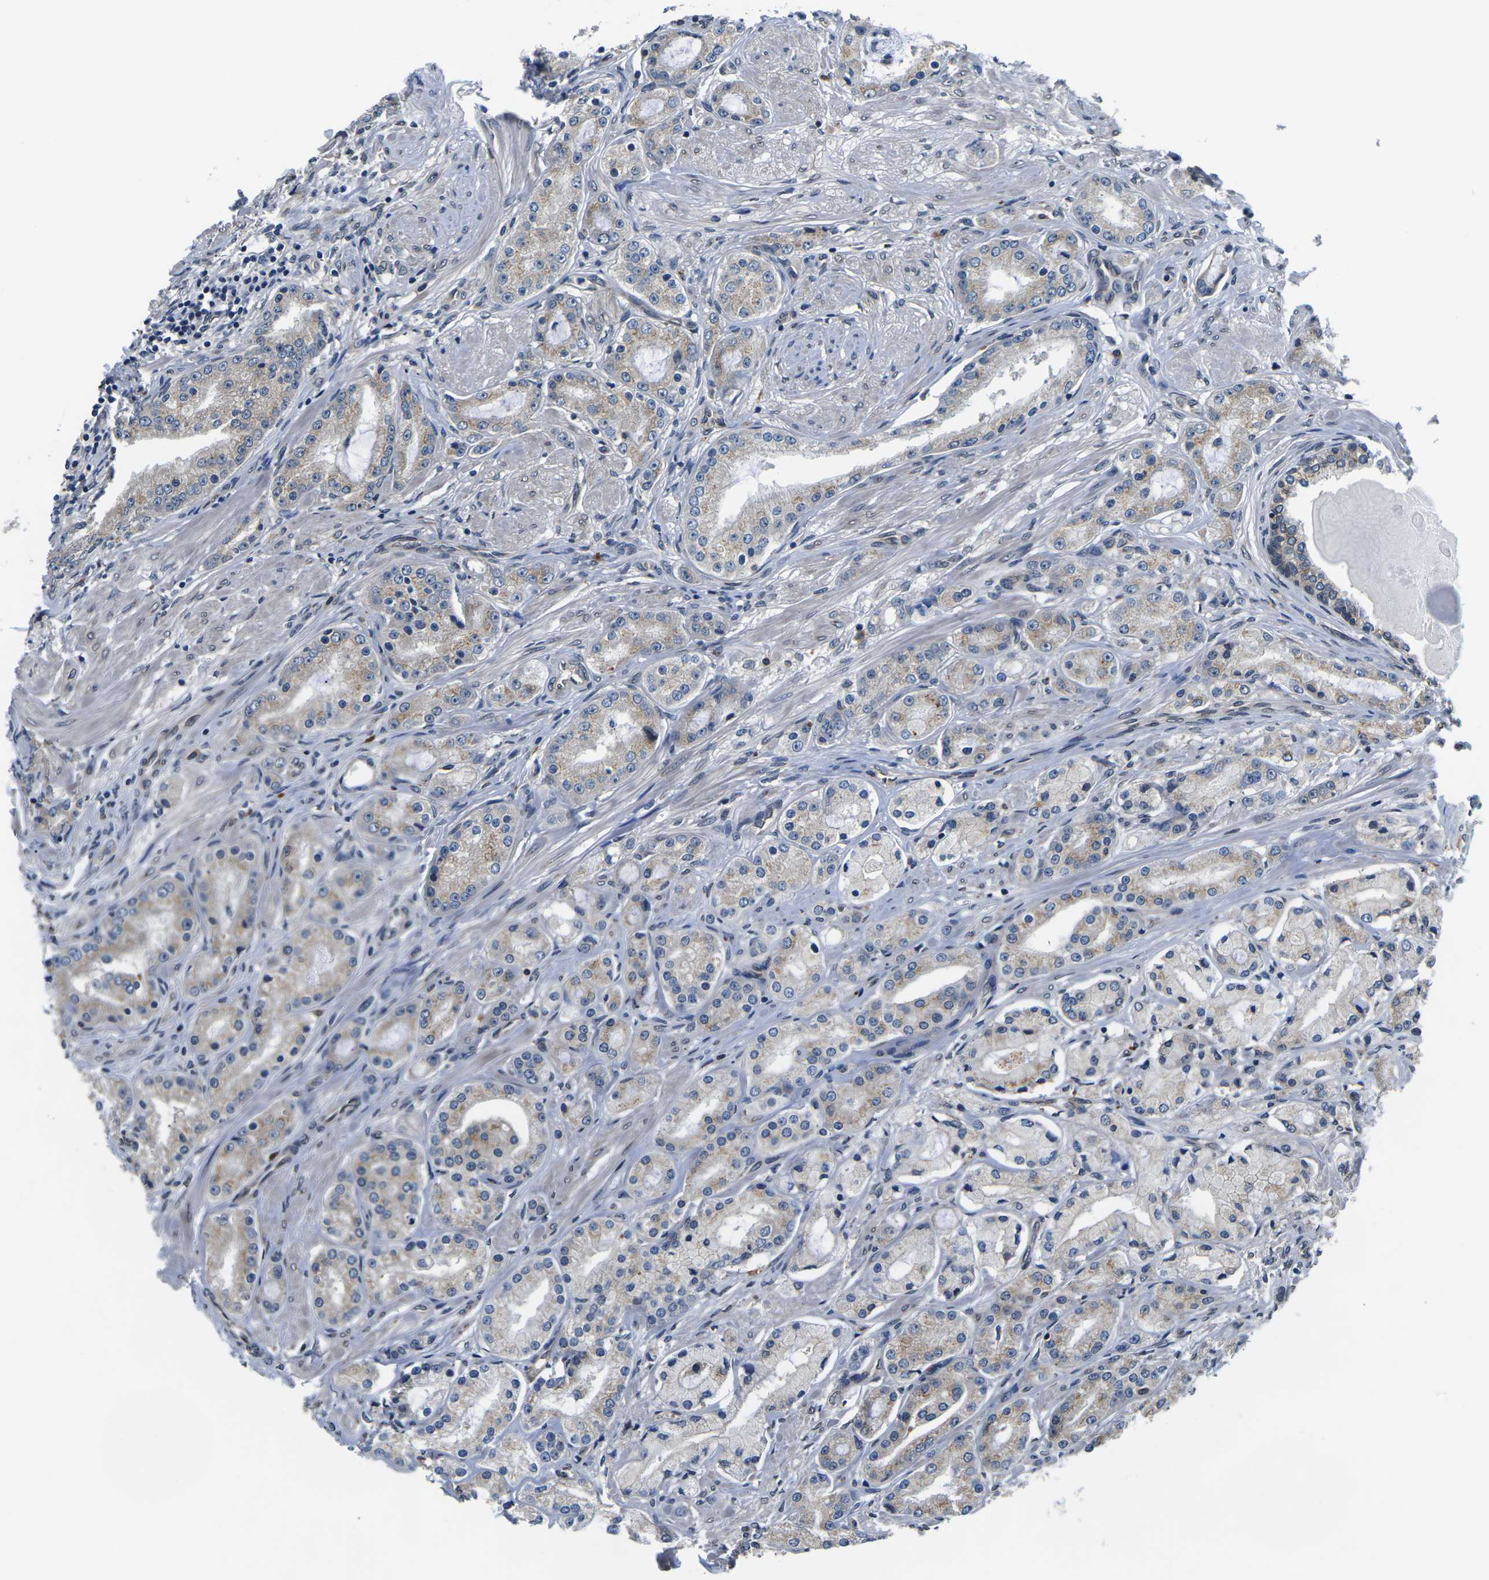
{"staining": {"intensity": "weak", "quantity": "25%-75%", "location": "cytoplasmic/membranous"}, "tissue": "prostate cancer", "cell_type": "Tumor cells", "image_type": "cancer", "snomed": [{"axis": "morphology", "description": "Adenocarcinoma, Low grade"}, {"axis": "topography", "description": "Prostate"}], "caption": "Protein expression analysis of human adenocarcinoma (low-grade) (prostate) reveals weak cytoplasmic/membranous positivity in about 25%-75% of tumor cells. The staining is performed using DAB (3,3'-diaminobenzidine) brown chromogen to label protein expression. The nuclei are counter-stained blue using hematoxylin.", "gene": "SNX10", "patient": {"sex": "male", "age": 63}}